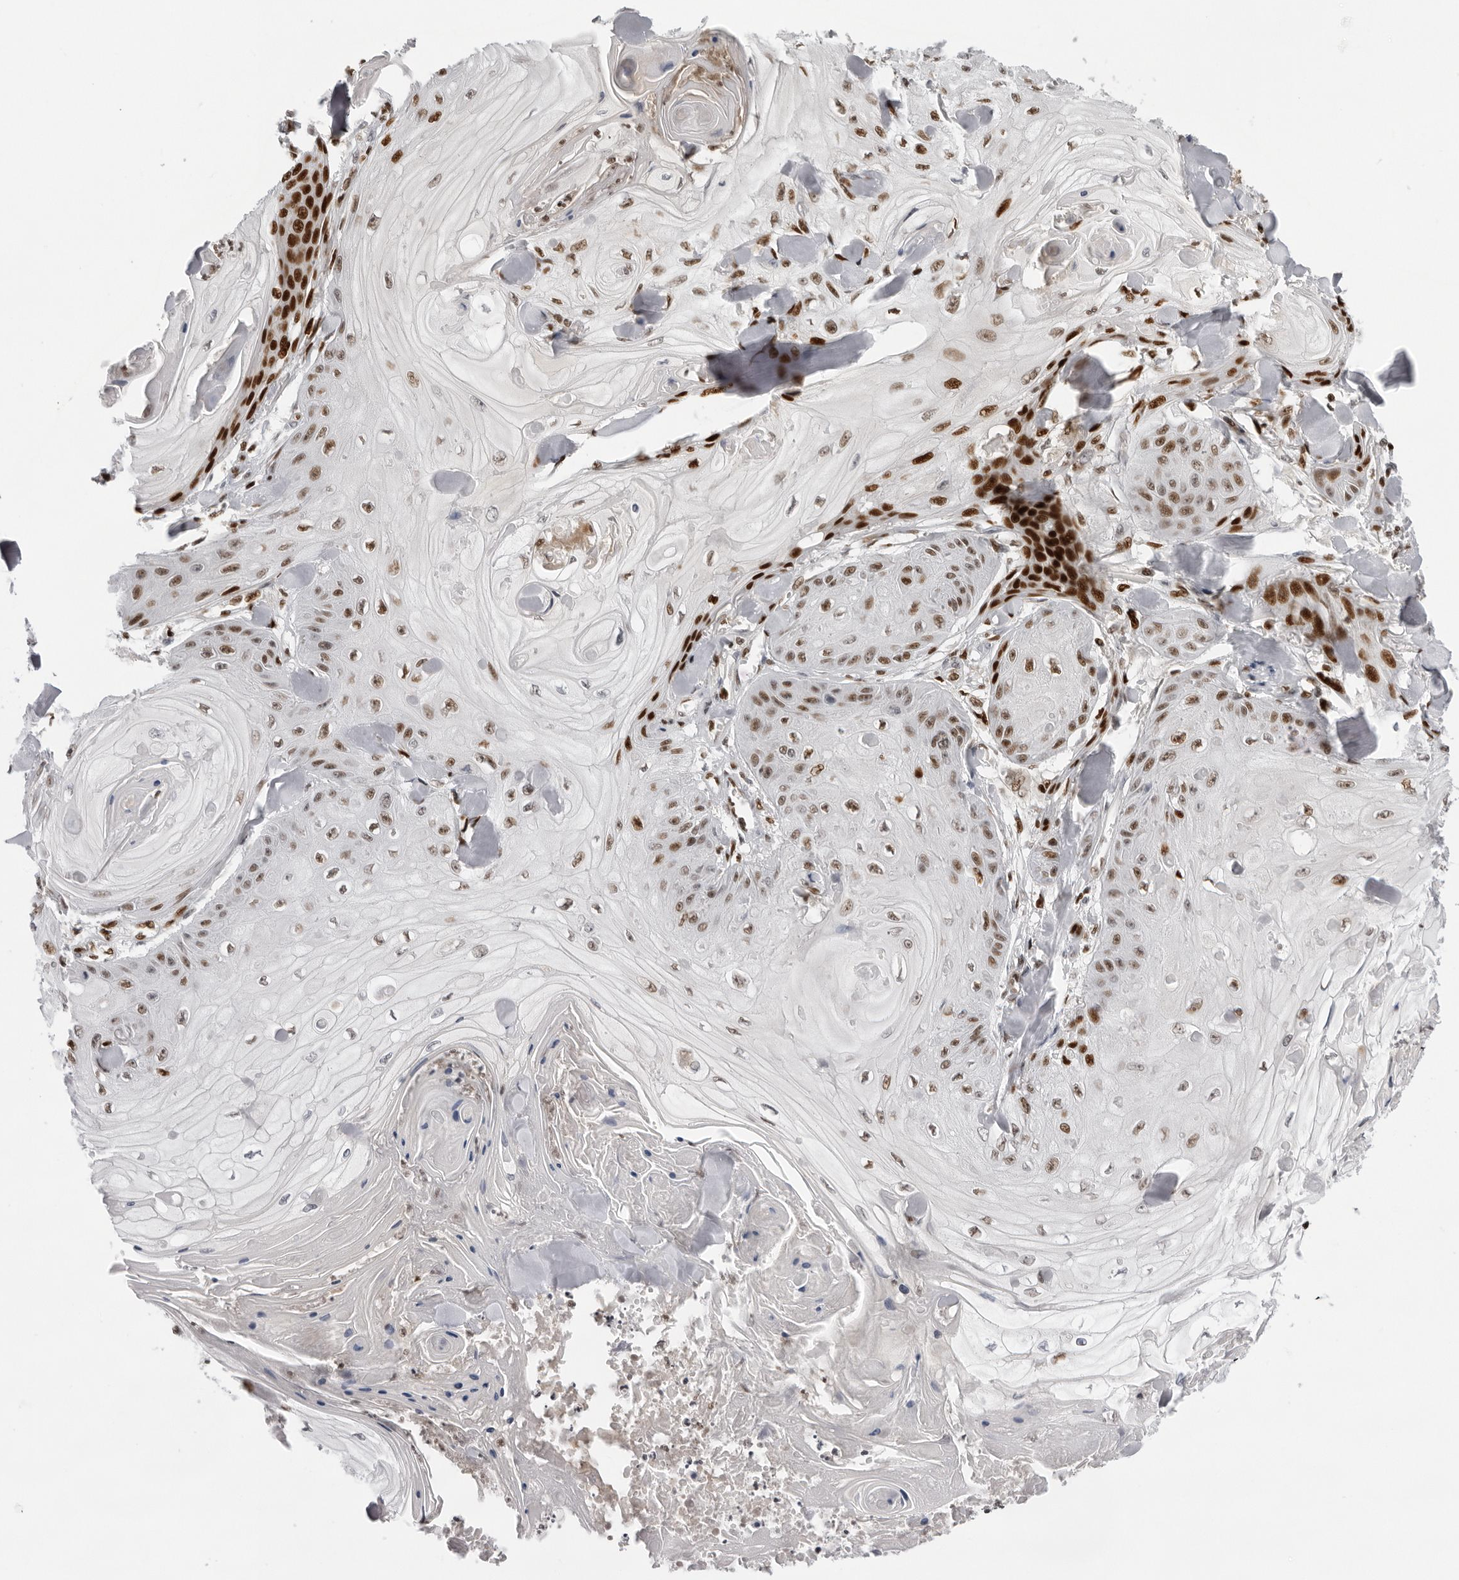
{"staining": {"intensity": "strong", "quantity": "25%-75%", "location": "nuclear"}, "tissue": "skin cancer", "cell_type": "Tumor cells", "image_type": "cancer", "snomed": [{"axis": "morphology", "description": "Squamous cell carcinoma, NOS"}, {"axis": "topography", "description": "Skin"}], "caption": "A histopathology image showing strong nuclear staining in about 25%-75% of tumor cells in skin cancer (squamous cell carcinoma), as visualized by brown immunohistochemical staining.", "gene": "OGG1", "patient": {"sex": "male", "age": 74}}